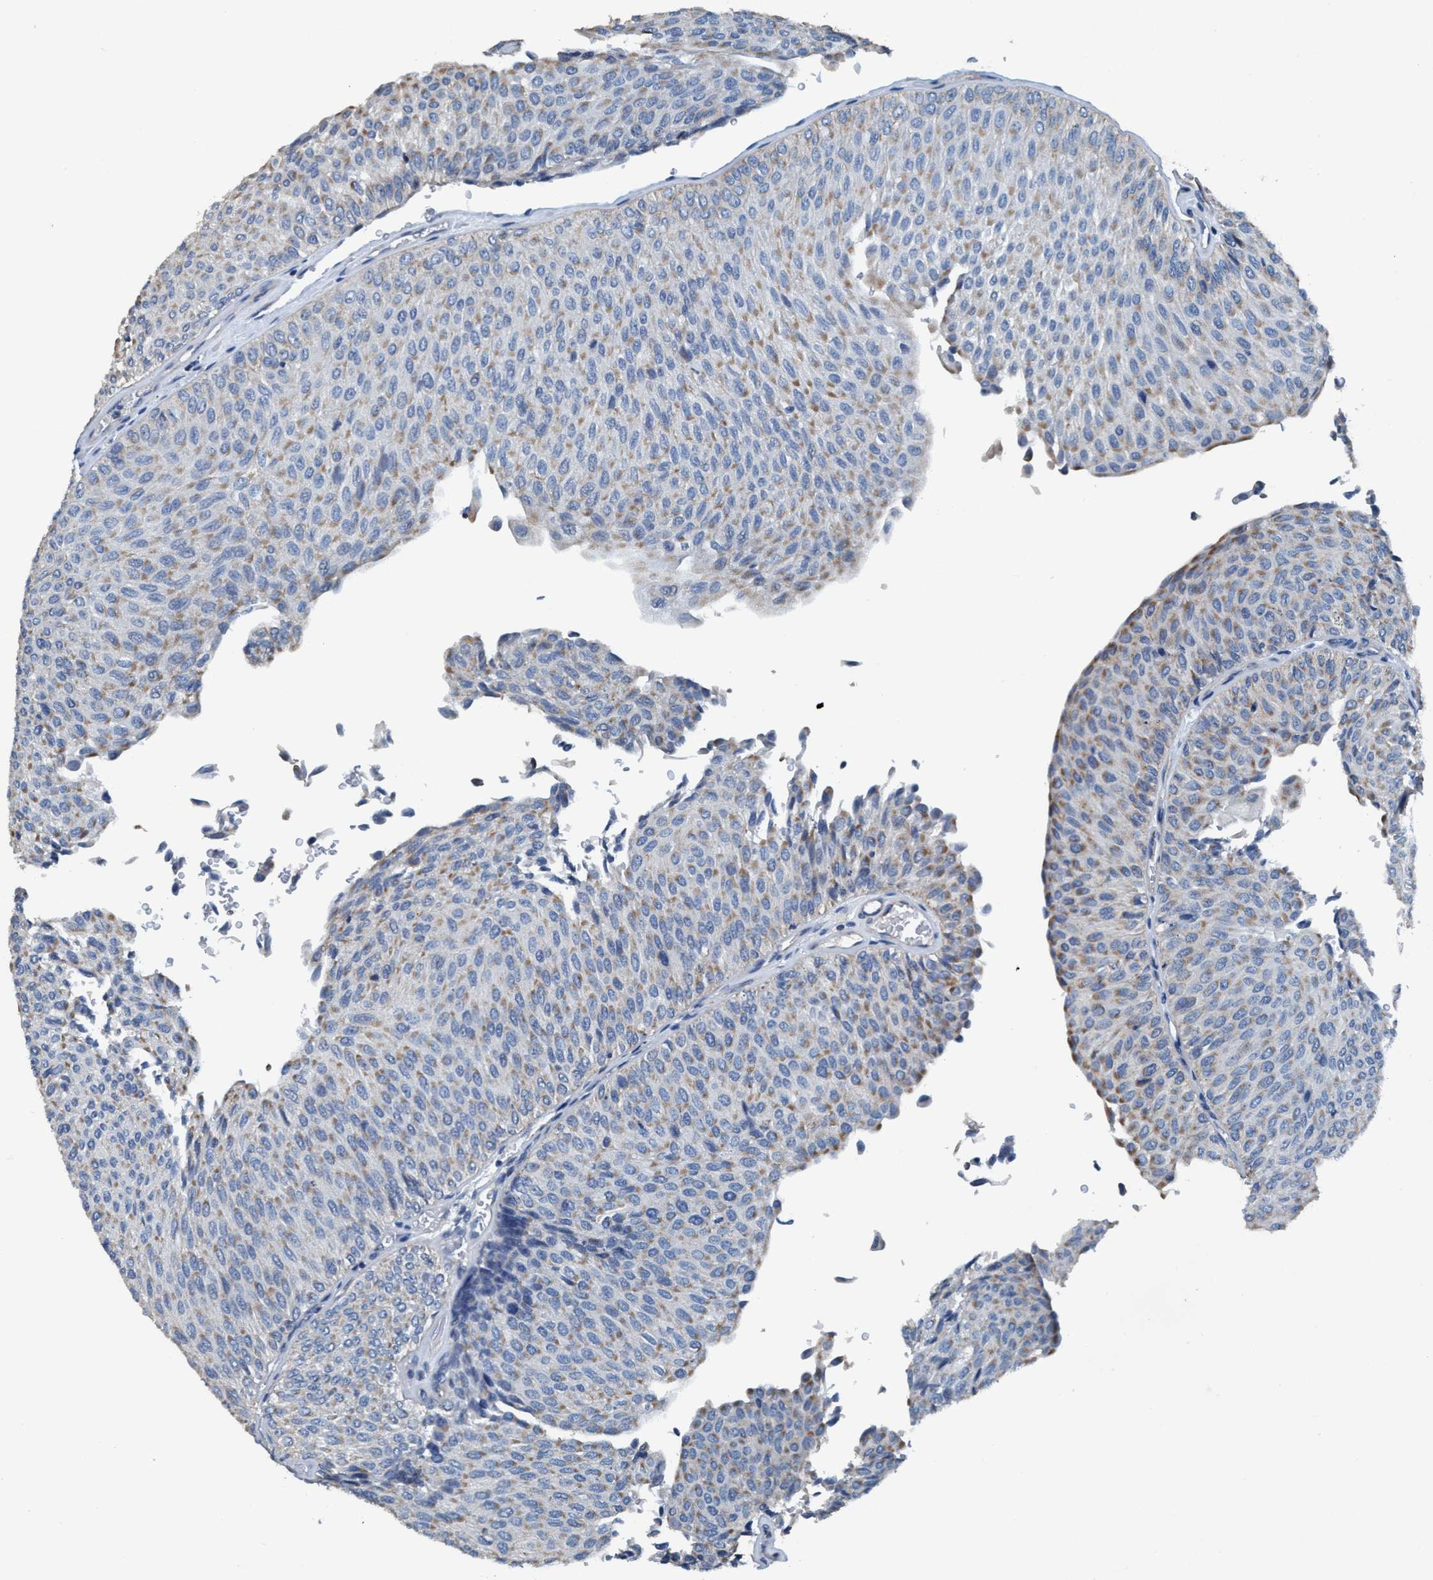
{"staining": {"intensity": "moderate", "quantity": "25%-75%", "location": "cytoplasmic/membranous"}, "tissue": "urothelial cancer", "cell_type": "Tumor cells", "image_type": "cancer", "snomed": [{"axis": "morphology", "description": "Urothelial carcinoma, Low grade"}, {"axis": "topography", "description": "Urinary bladder"}], "caption": "The photomicrograph shows a brown stain indicating the presence of a protein in the cytoplasmic/membranous of tumor cells in low-grade urothelial carcinoma. (DAB IHC, brown staining for protein, blue staining for nuclei).", "gene": "ANKFN1", "patient": {"sex": "male", "age": 78}}